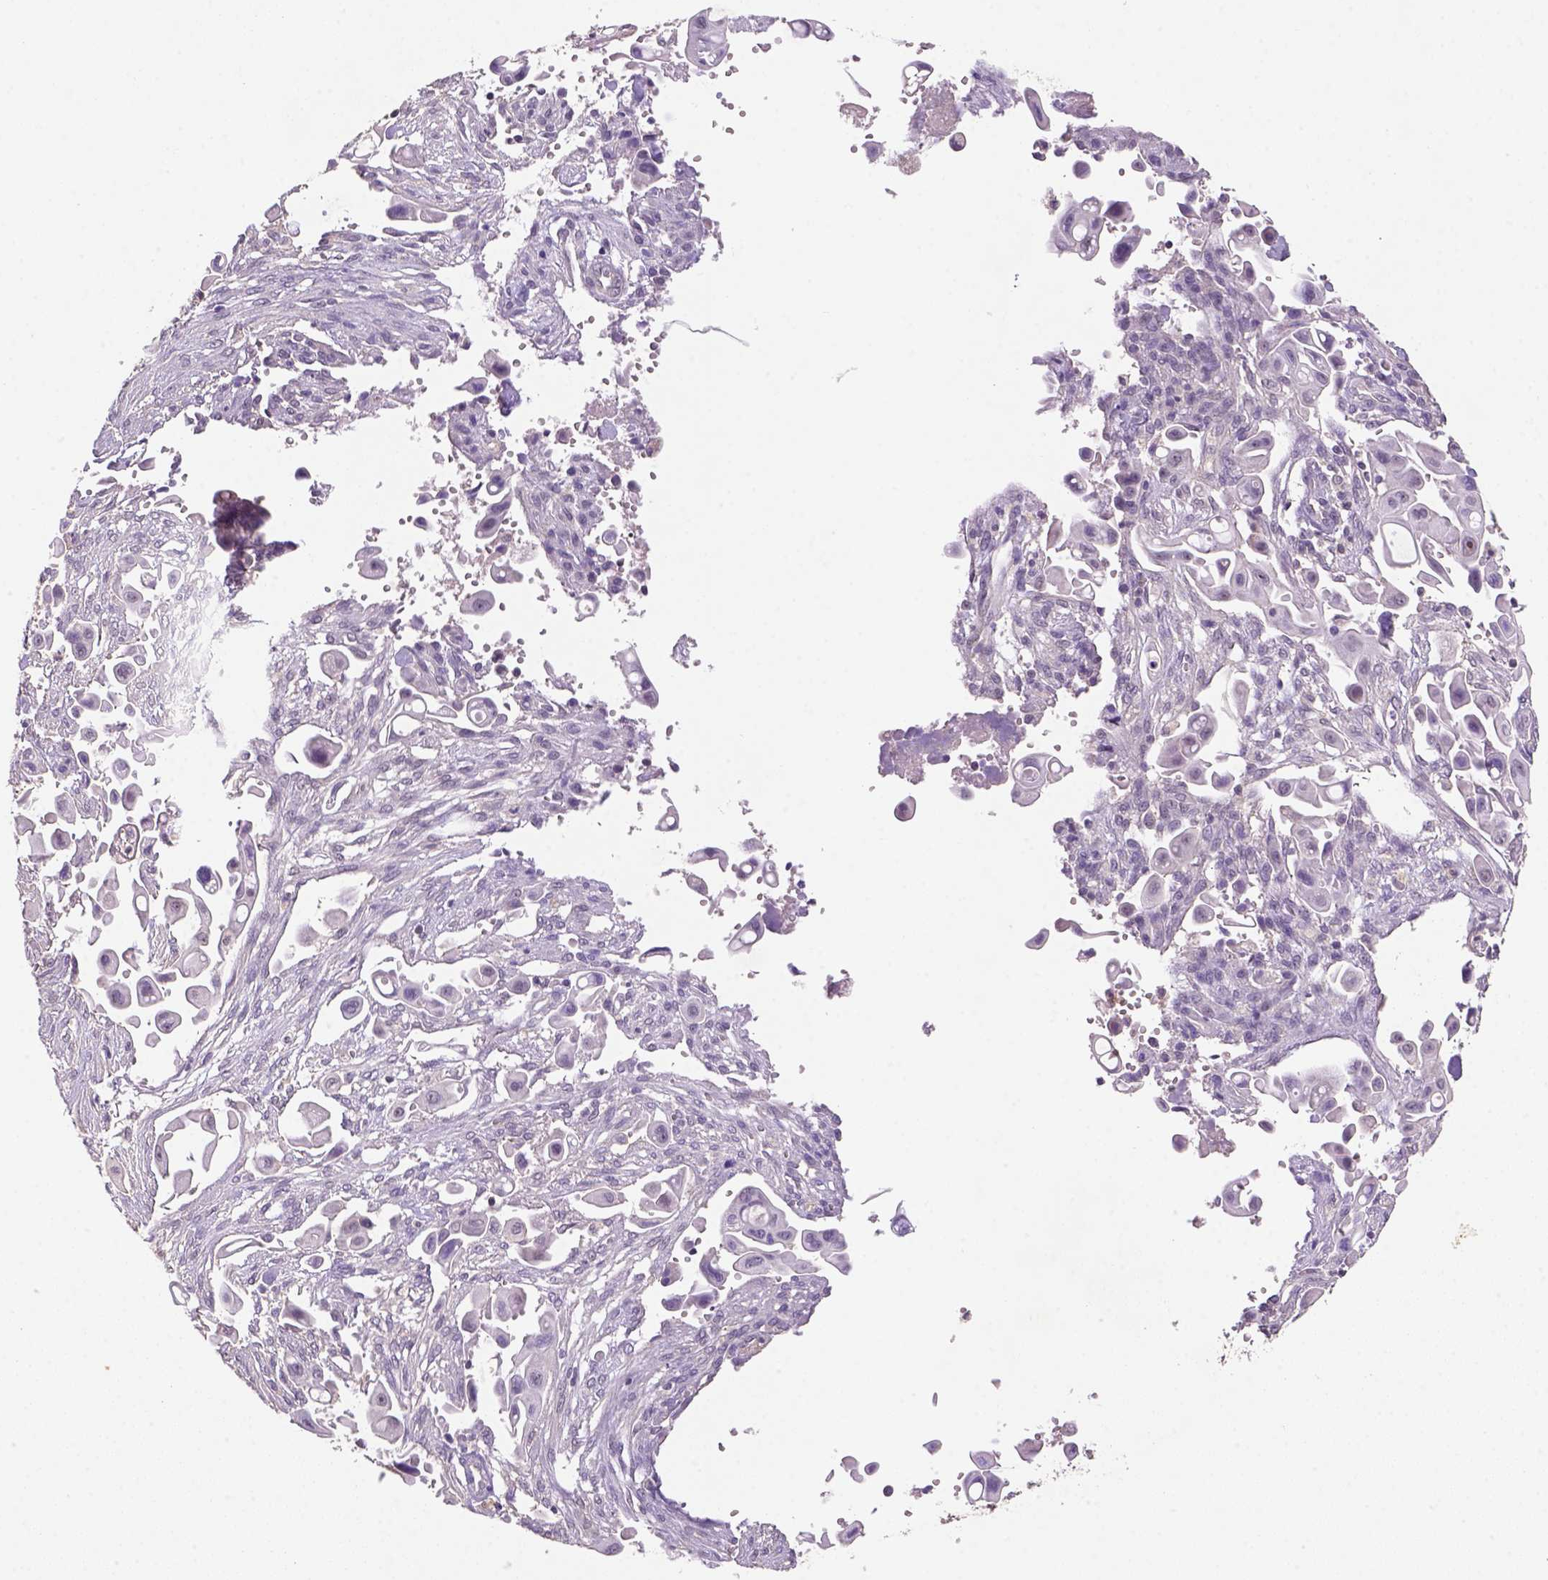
{"staining": {"intensity": "weak", "quantity": "<25%", "location": "cytoplasmic/membranous,nuclear"}, "tissue": "pancreatic cancer", "cell_type": "Tumor cells", "image_type": "cancer", "snomed": [{"axis": "morphology", "description": "Adenocarcinoma, NOS"}, {"axis": "topography", "description": "Pancreas"}], "caption": "This photomicrograph is of pancreatic adenocarcinoma stained with immunohistochemistry (IHC) to label a protein in brown with the nuclei are counter-stained blue. There is no expression in tumor cells.", "gene": "SCML4", "patient": {"sex": "male", "age": 50}}